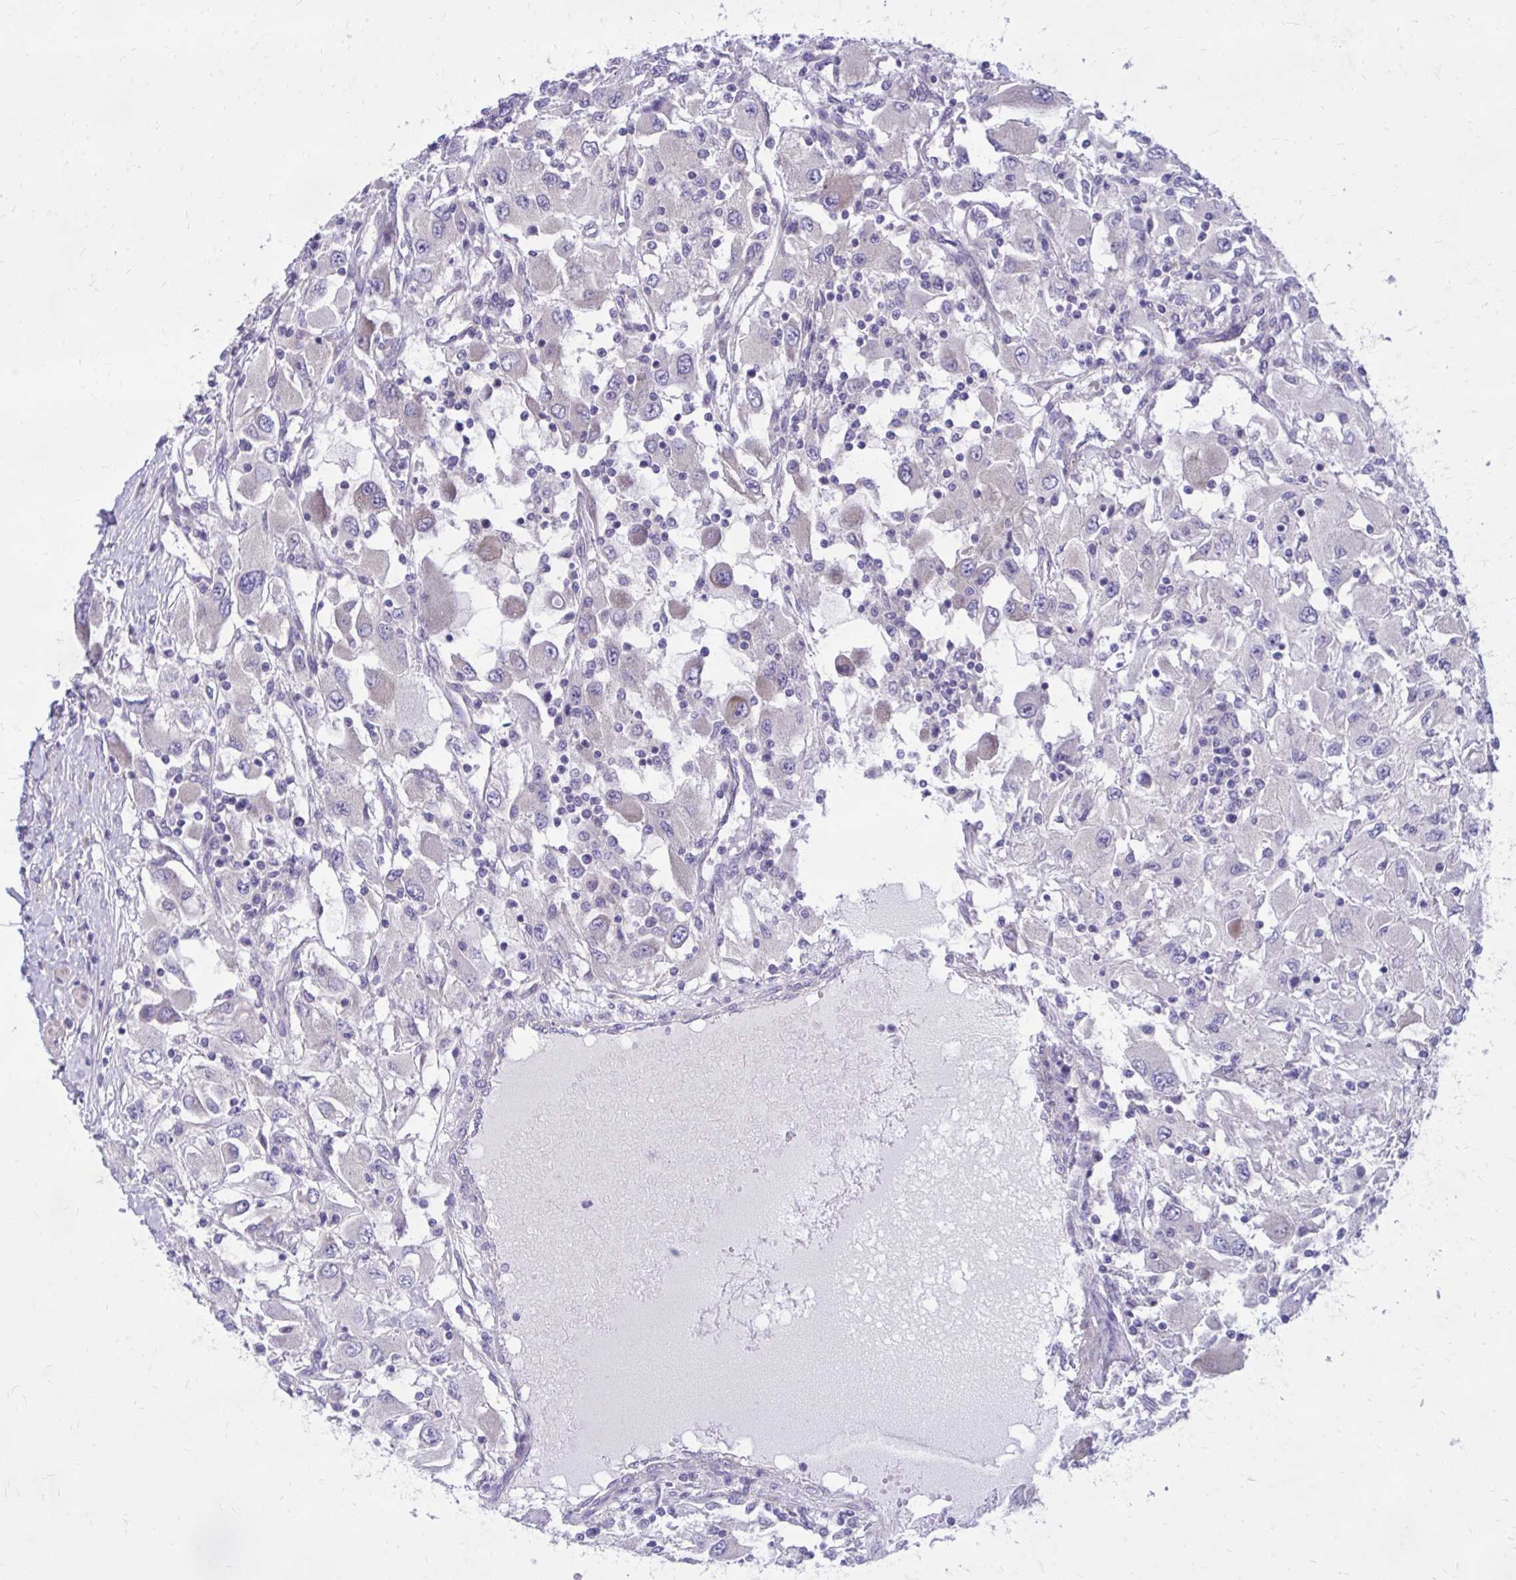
{"staining": {"intensity": "negative", "quantity": "none", "location": "none"}, "tissue": "renal cancer", "cell_type": "Tumor cells", "image_type": "cancer", "snomed": [{"axis": "morphology", "description": "Adenocarcinoma, NOS"}, {"axis": "topography", "description": "Kidney"}], "caption": "There is no significant staining in tumor cells of adenocarcinoma (renal). The staining is performed using DAB (3,3'-diaminobenzidine) brown chromogen with nuclei counter-stained in using hematoxylin.", "gene": "GIGYF2", "patient": {"sex": "female", "age": 67}}